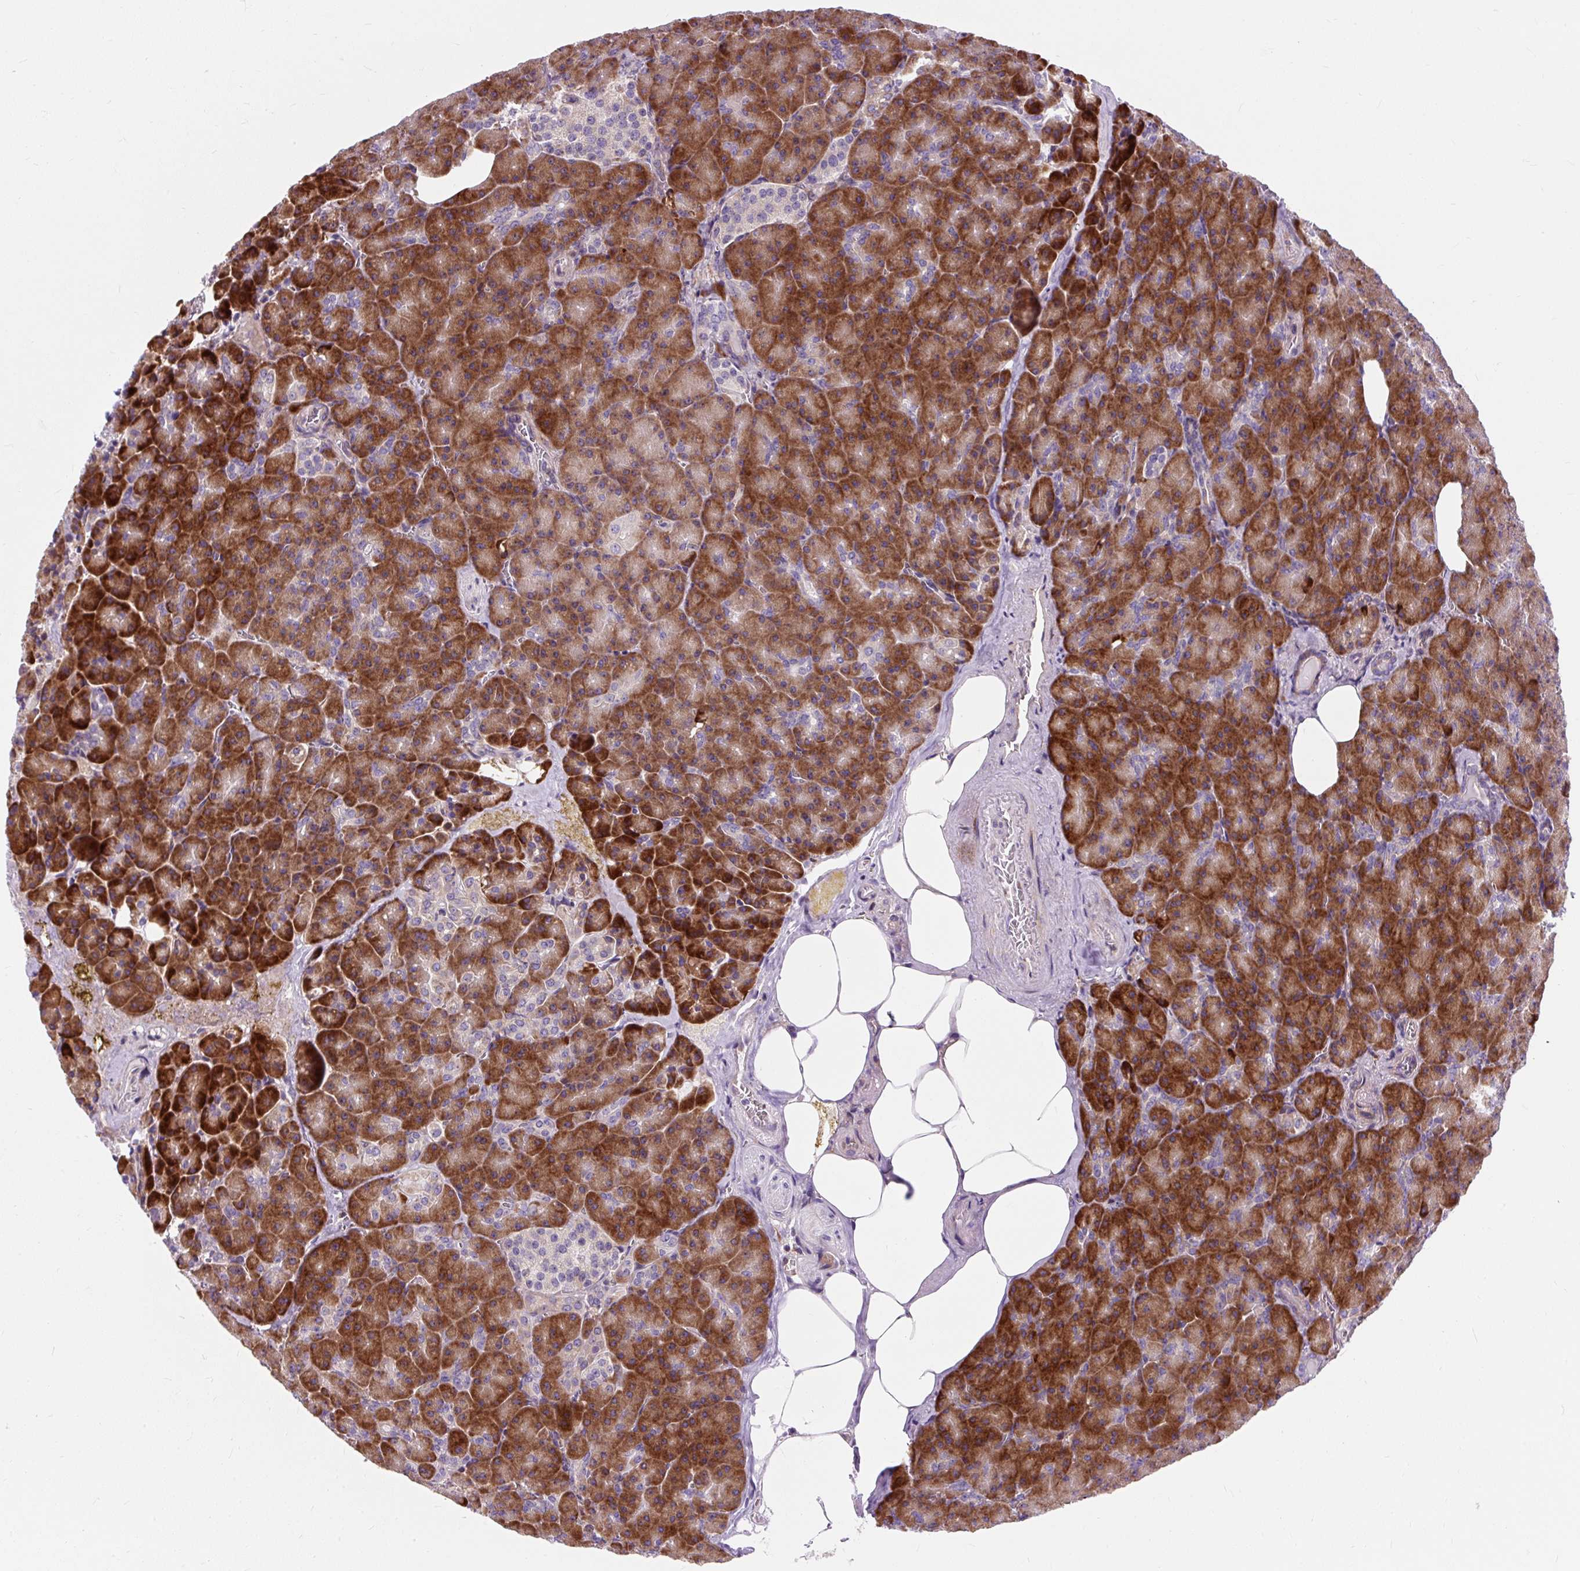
{"staining": {"intensity": "strong", "quantity": ">75%", "location": "cytoplasmic/membranous"}, "tissue": "pancreas", "cell_type": "Exocrine glandular cells", "image_type": "normal", "snomed": [{"axis": "morphology", "description": "Normal tissue, NOS"}, {"axis": "topography", "description": "Pancreas"}], "caption": "About >75% of exocrine glandular cells in normal human pancreas display strong cytoplasmic/membranous protein expression as visualized by brown immunohistochemical staining.", "gene": "CISD3", "patient": {"sex": "female", "age": 74}}